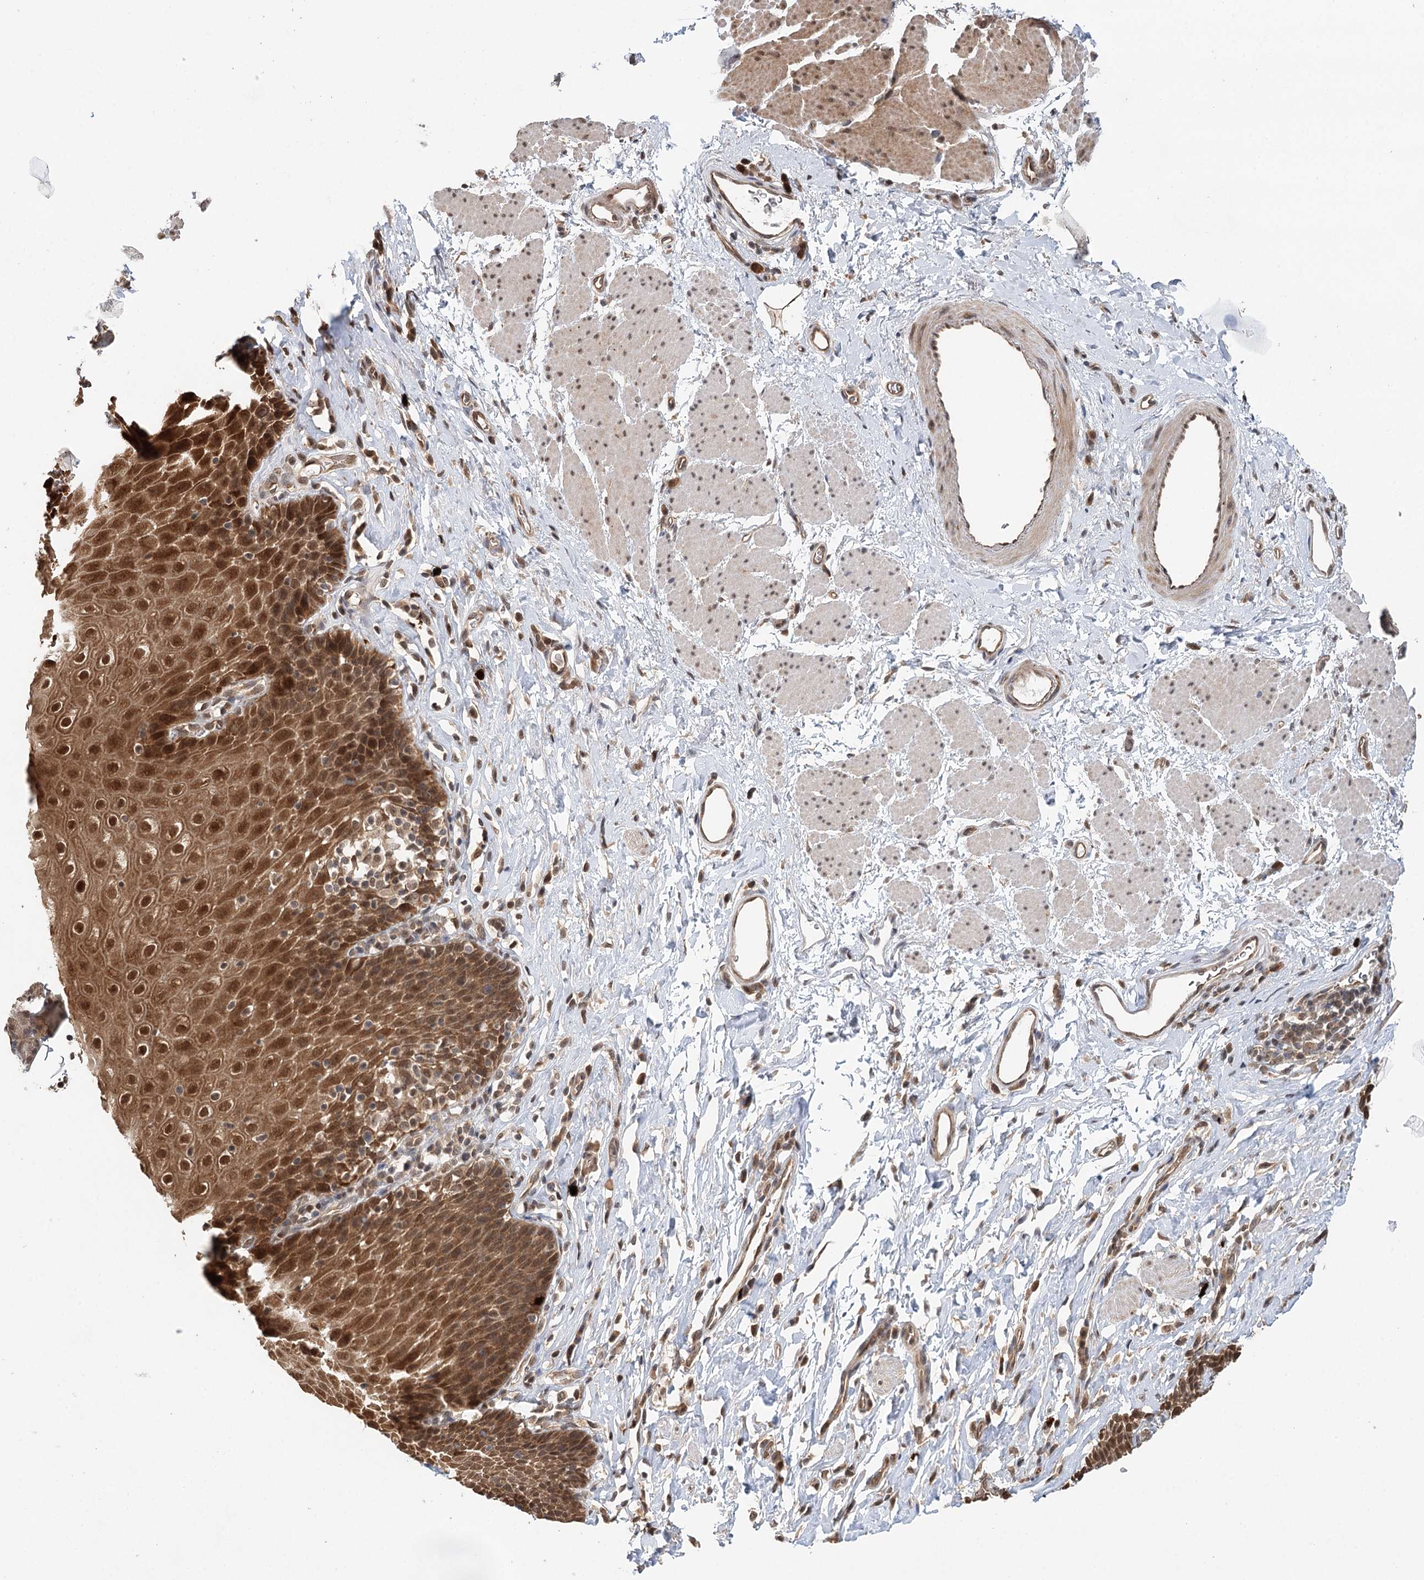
{"staining": {"intensity": "strong", "quantity": ">75%", "location": "cytoplasmic/membranous,nuclear"}, "tissue": "esophagus", "cell_type": "Squamous epithelial cells", "image_type": "normal", "snomed": [{"axis": "morphology", "description": "Normal tissue, NOS"}, {"axis": "topography", "description": "Esophagus"}], "caption": "This is a micrograph of IHC staining of unremarkable esophagus, which shows strong expression in the cytoplasmic/membranous,nuclear of squamous epithelial cells.", "gene": "N6AMT1", "patient": {"sex": "female", "age": 61}}